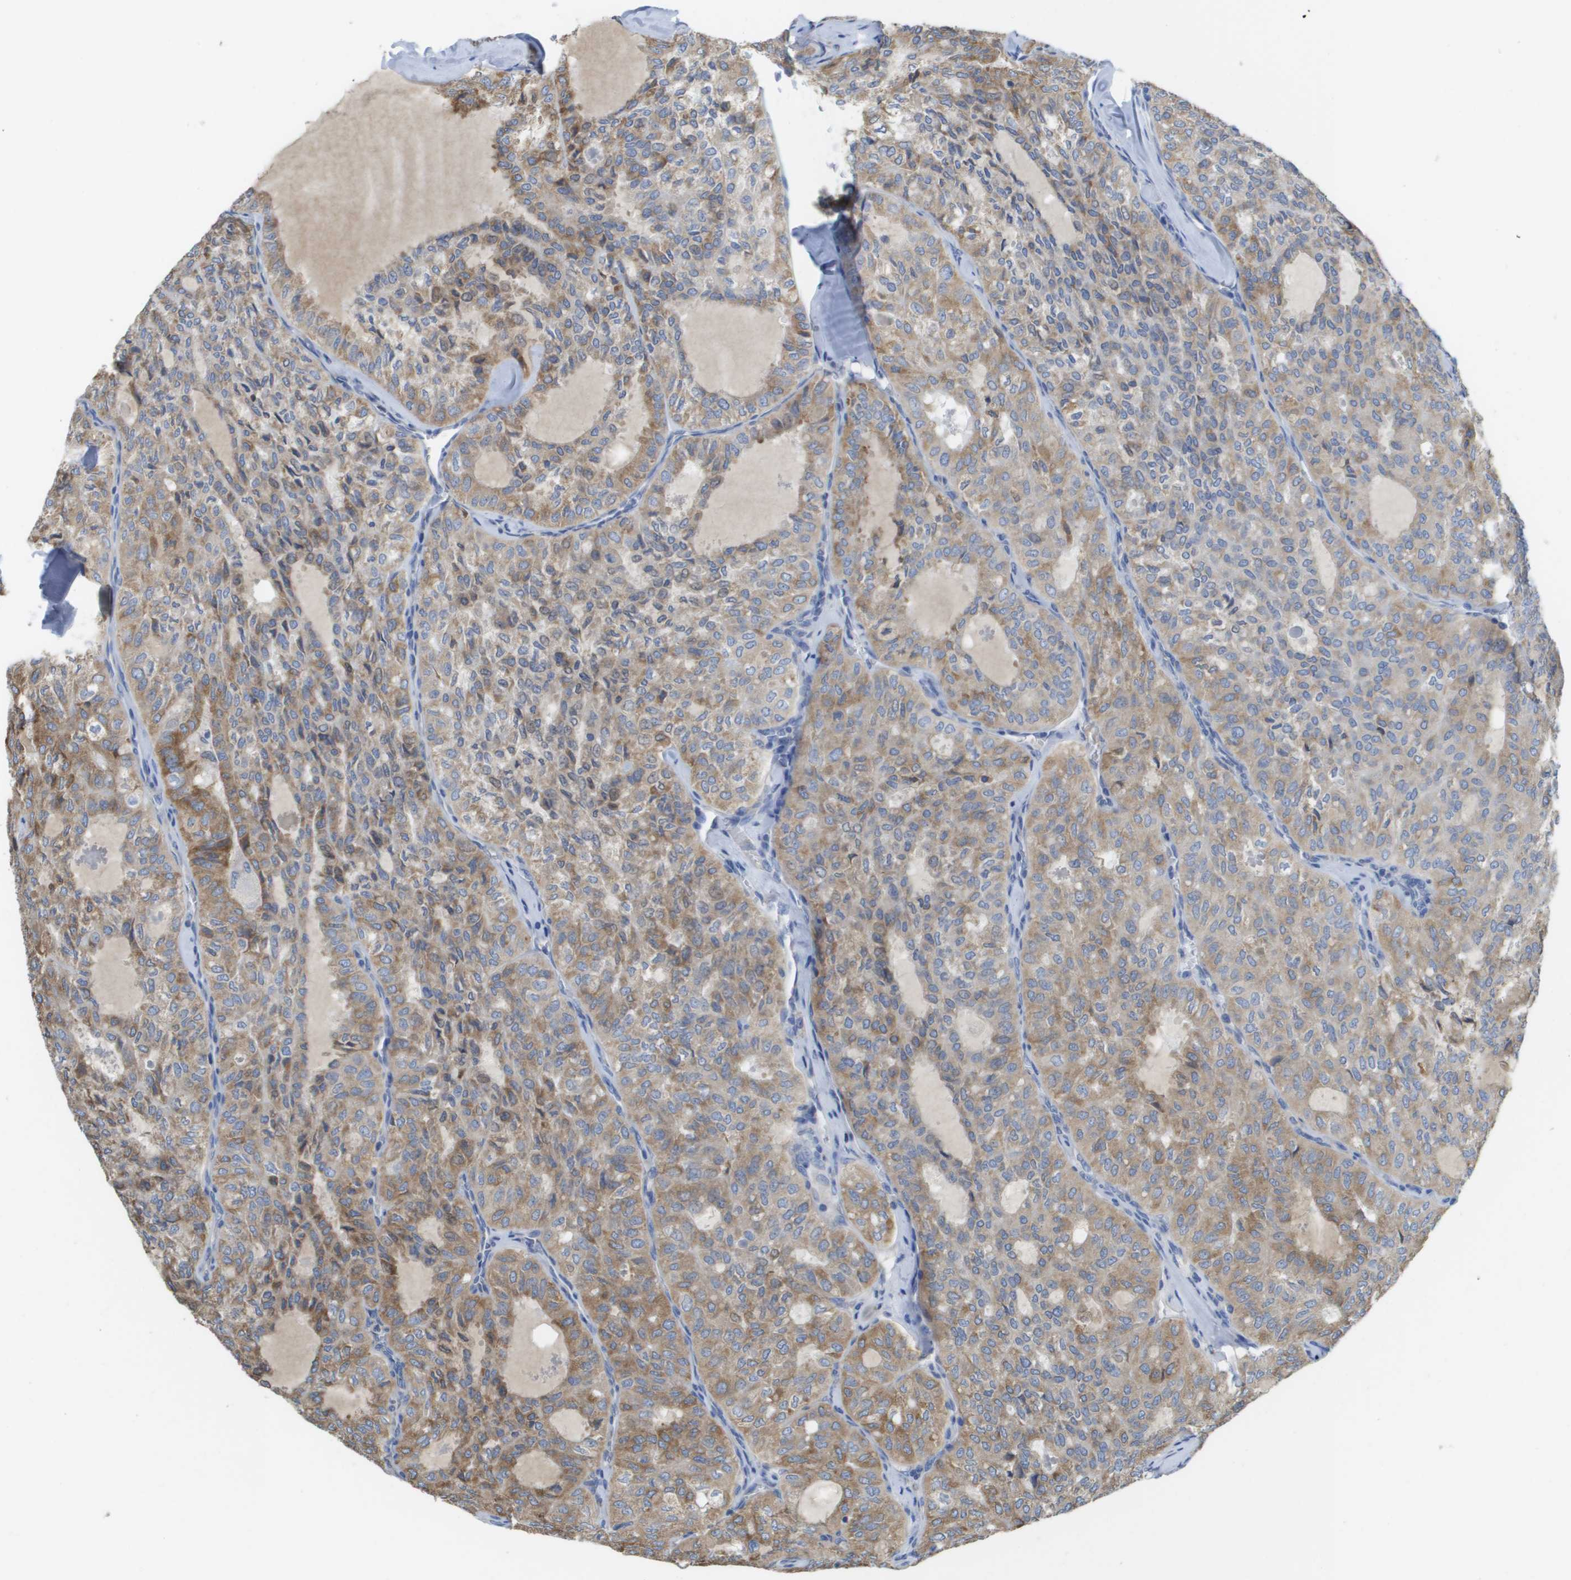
{"staining": {"intensity": "moderate", "quantity": ">75%", "location": "cytoplasmic/membranous"}, "tissue": "thyroid cancer", "cell_type": "Tumor cells", "image_type": "cancer", "snomed": [{"axis": "morphology", "description": "Follicular adenoma carcinoma, NOS"}, {"axis": "topography", "description": "Thyroid gland"}], "caption": "The immunohistochemical stain highlights moderate cytoplasmic/membranous staining in tumor cells of thyroid cancer tissue.", "gene": "SDR42E1", "patient": {"sex": "male", "age": 75}}